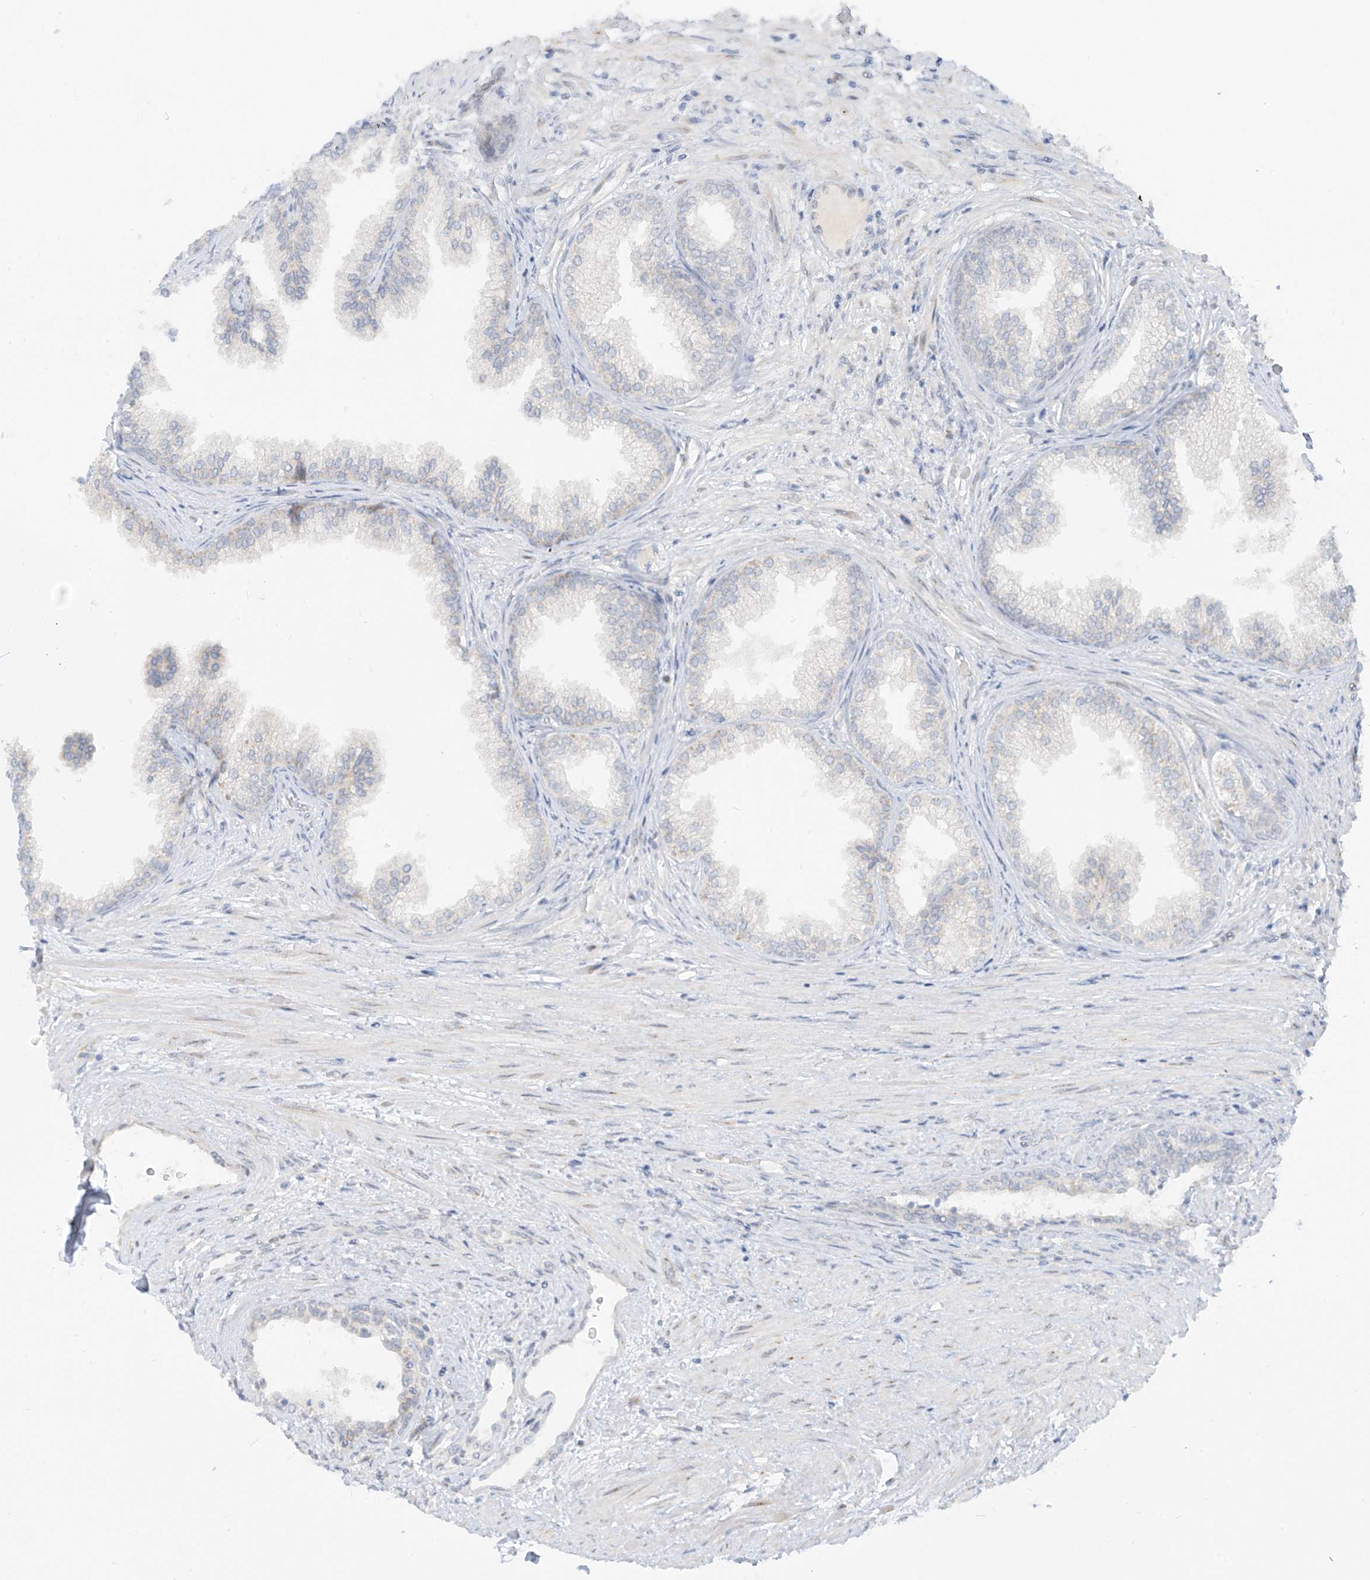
{"staining": {"intensity": "negative", "quantity": "none", "location": "none"}, "tissue": "prostate", "cell_type": "Glandular cells", "image_type": "normal", "snomed": [{"axis": "morphology", "description": "Normal tissue, NOS"}, {"axis": "topography", "description": "Prostate"}], "caption": "IHC of benign prostate exhibits no positivity in glandular cells.", "gene": "C2orf42", "patient": {"sex": "male", "age": 76}}